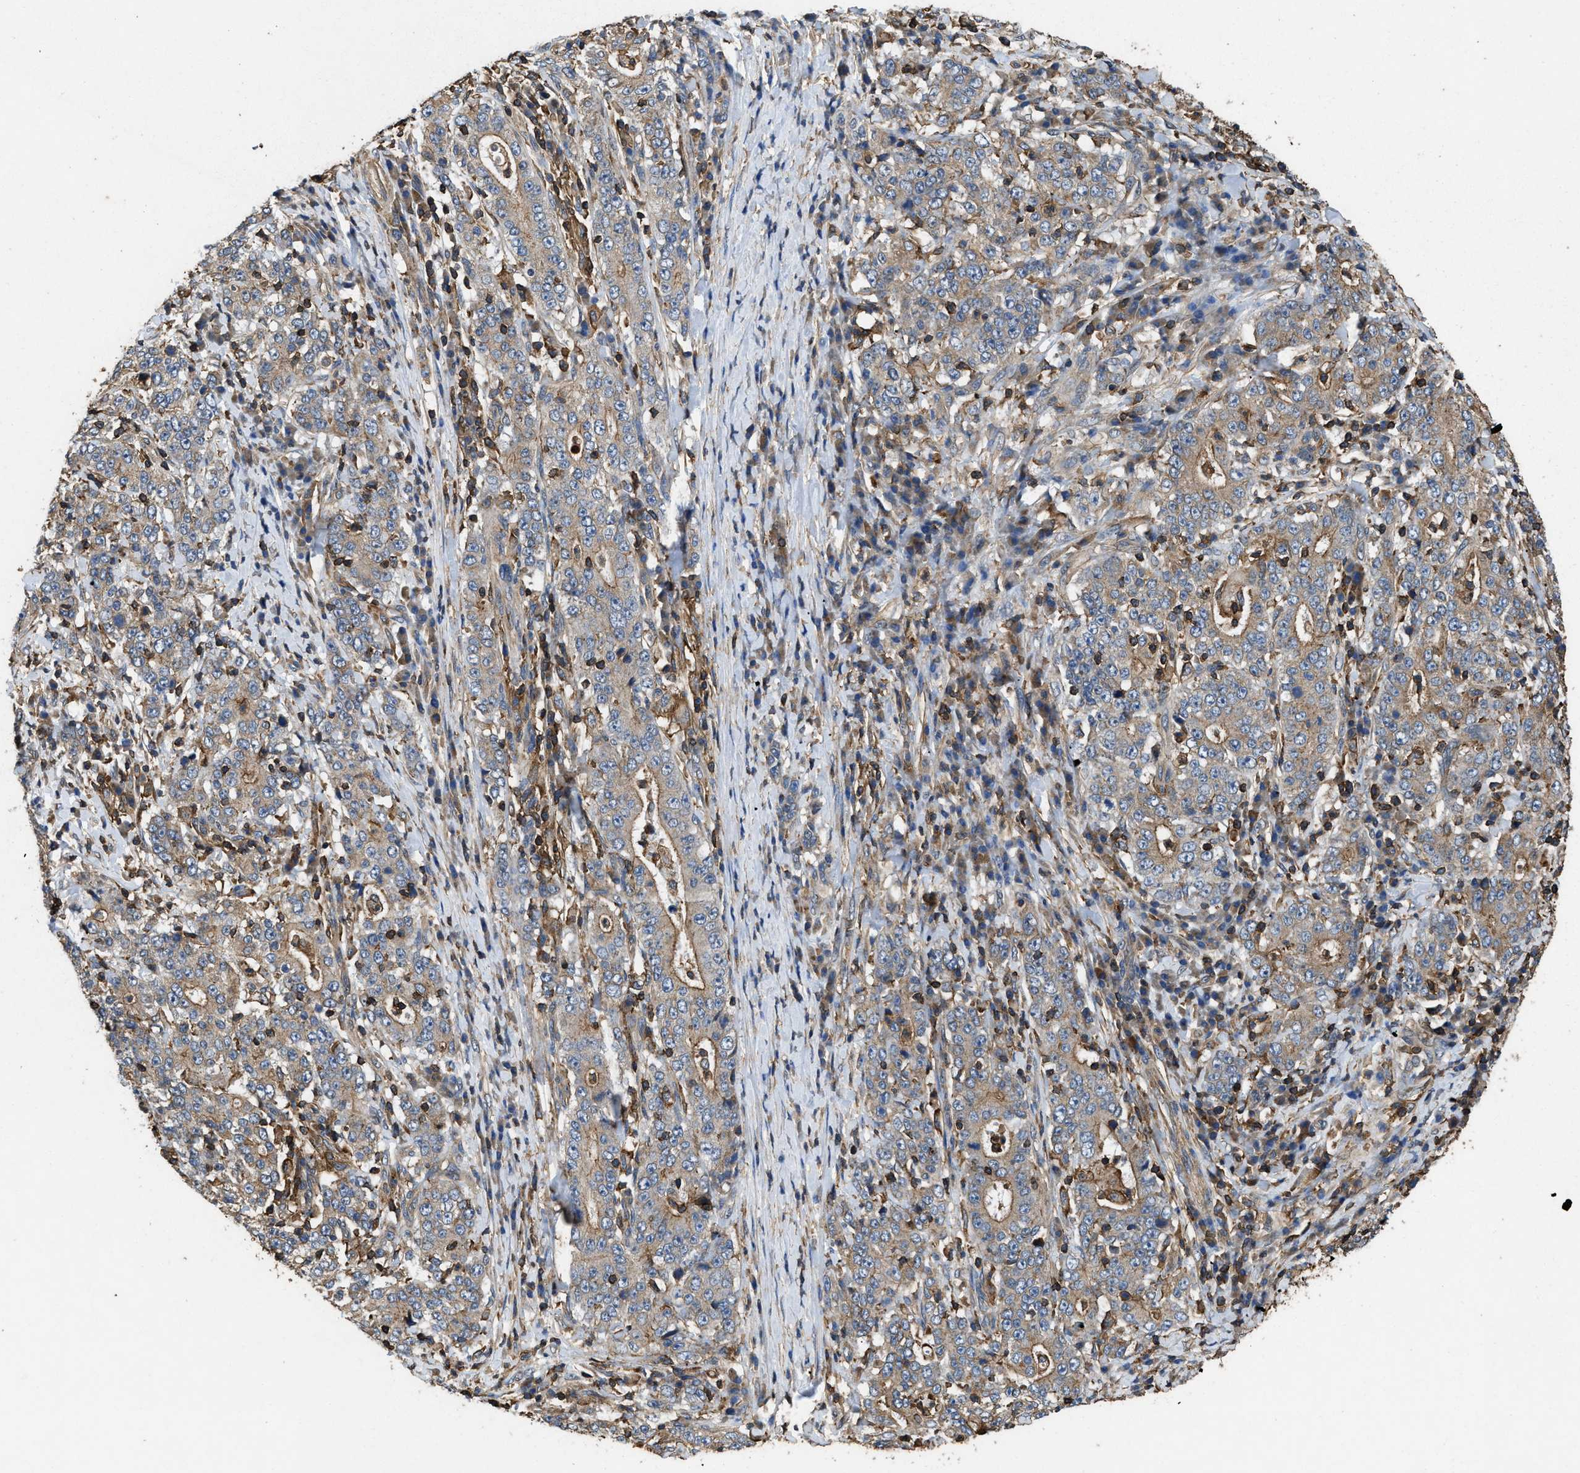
{"staining": {"intensity": "weak", "quantity": ">75%", "location": "cytoplasmic/membranous"}, "tissue": "stomach cancer", "cell_type": "Tumor cells", "image_type": "cancer", "snomed": [{"axis": "morphology", "description": "Normal tissue, NOS"}, {"axis": "morphology", "description": "Adenocarcinoma, NOS"}, {"axis": "topography", "description": "Stomach, upper"}, {"axis": "topography", "description": "Stomach"}], "caption": "The image exhibits a brown stain indicating the presence of a protein in the cytoplasmic/membranous of tumor cells in adenocarcinoma (stomach).", "gene": "LINGO2", "patient": {"sex": "male", "age": 59}}